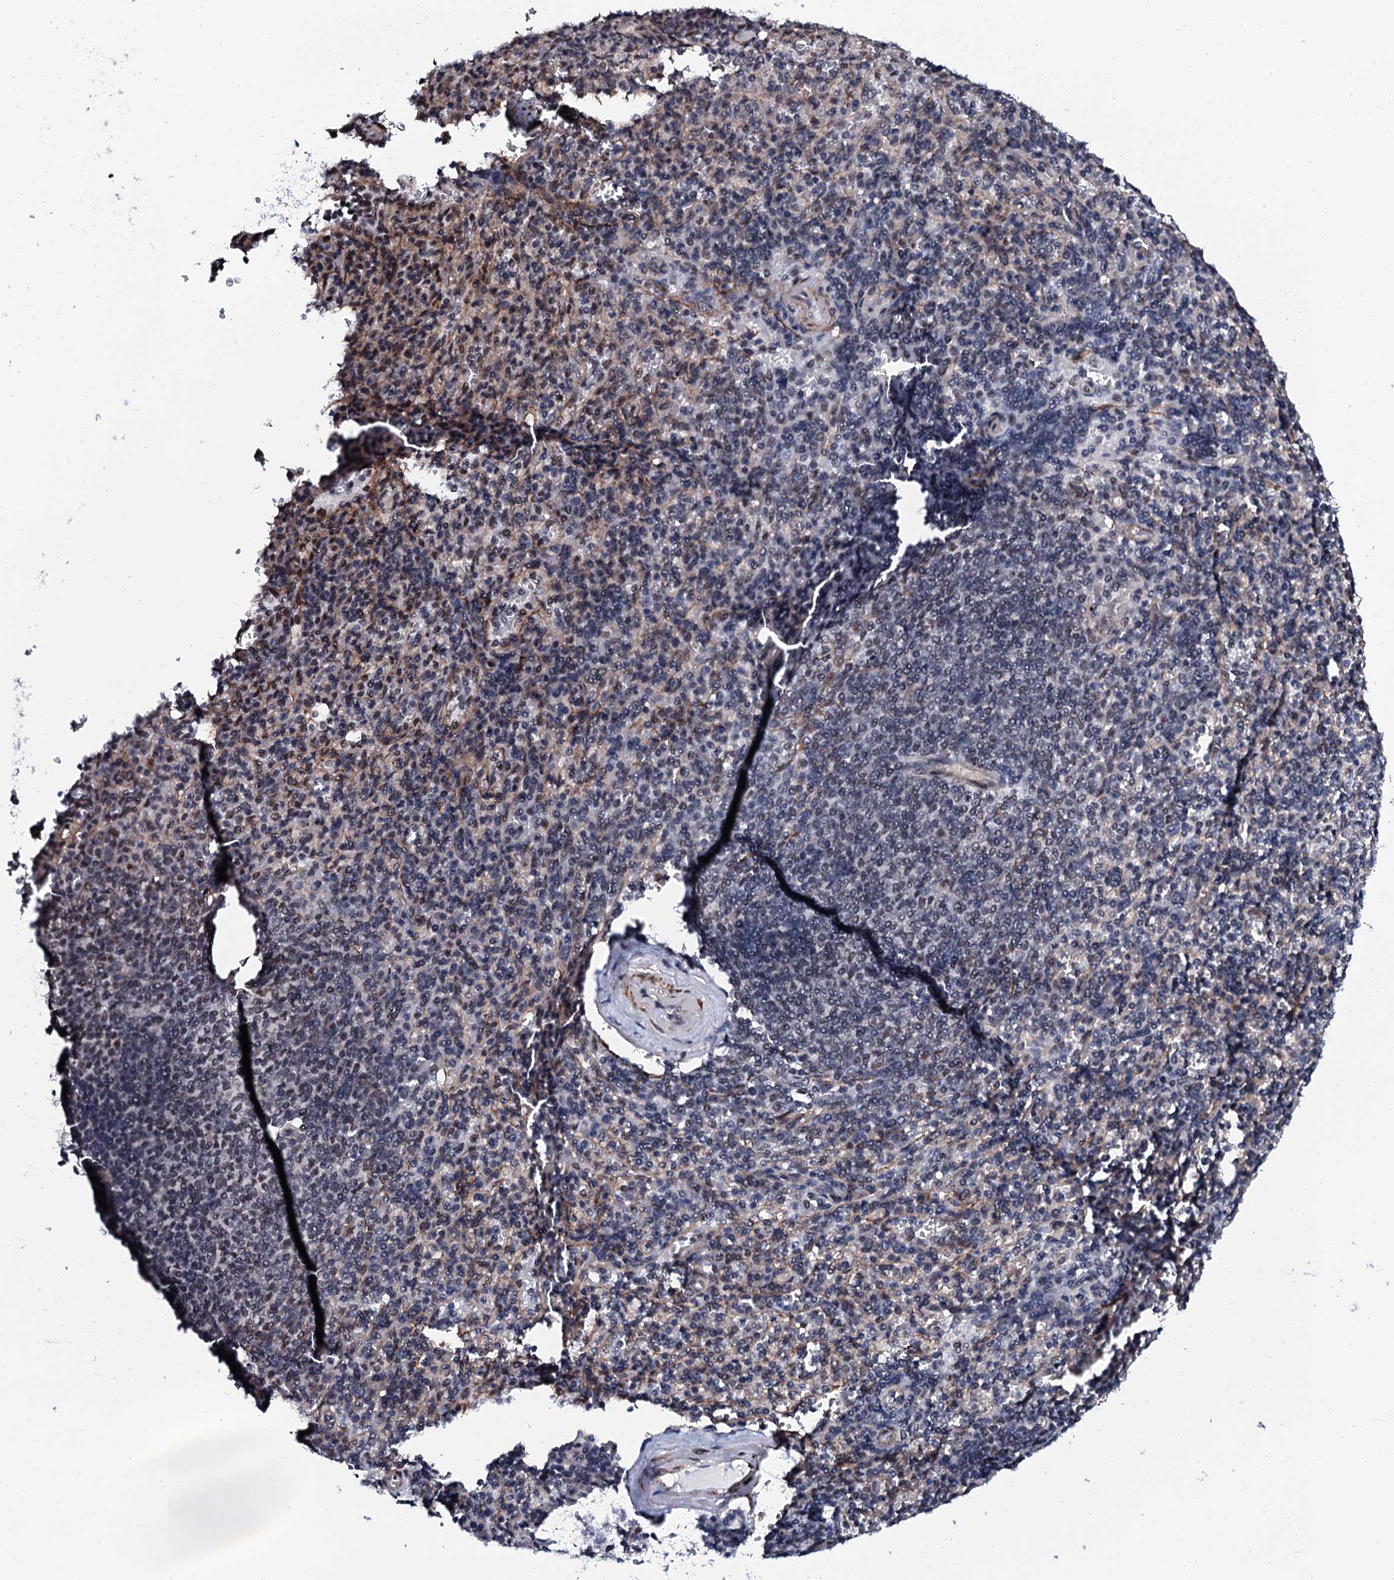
{"staining": {"intensity": "weak", "quantity": "25%-75%", "location": "nuclear"}, "tissue": "spleen", "cell_type": "Cells in red pulp", "image_type": "normal", "snomed": [{"axis": "morphology", "description": "Normal tissue, NOS"}, {"axis": "topography", "description": "Spleen"}], "caption": "A high-resolution histopathology image shows IHC staining of benign spleen, which exhibits weak nuclear positivity in about 25%-75% of cells in red pulp. (DAB (3,3'-diaminobenzidine) IHC with brightfield microscopy, high magnification).", "gene": "CWC15", "patient": {"sex": "male", "age": 82}}